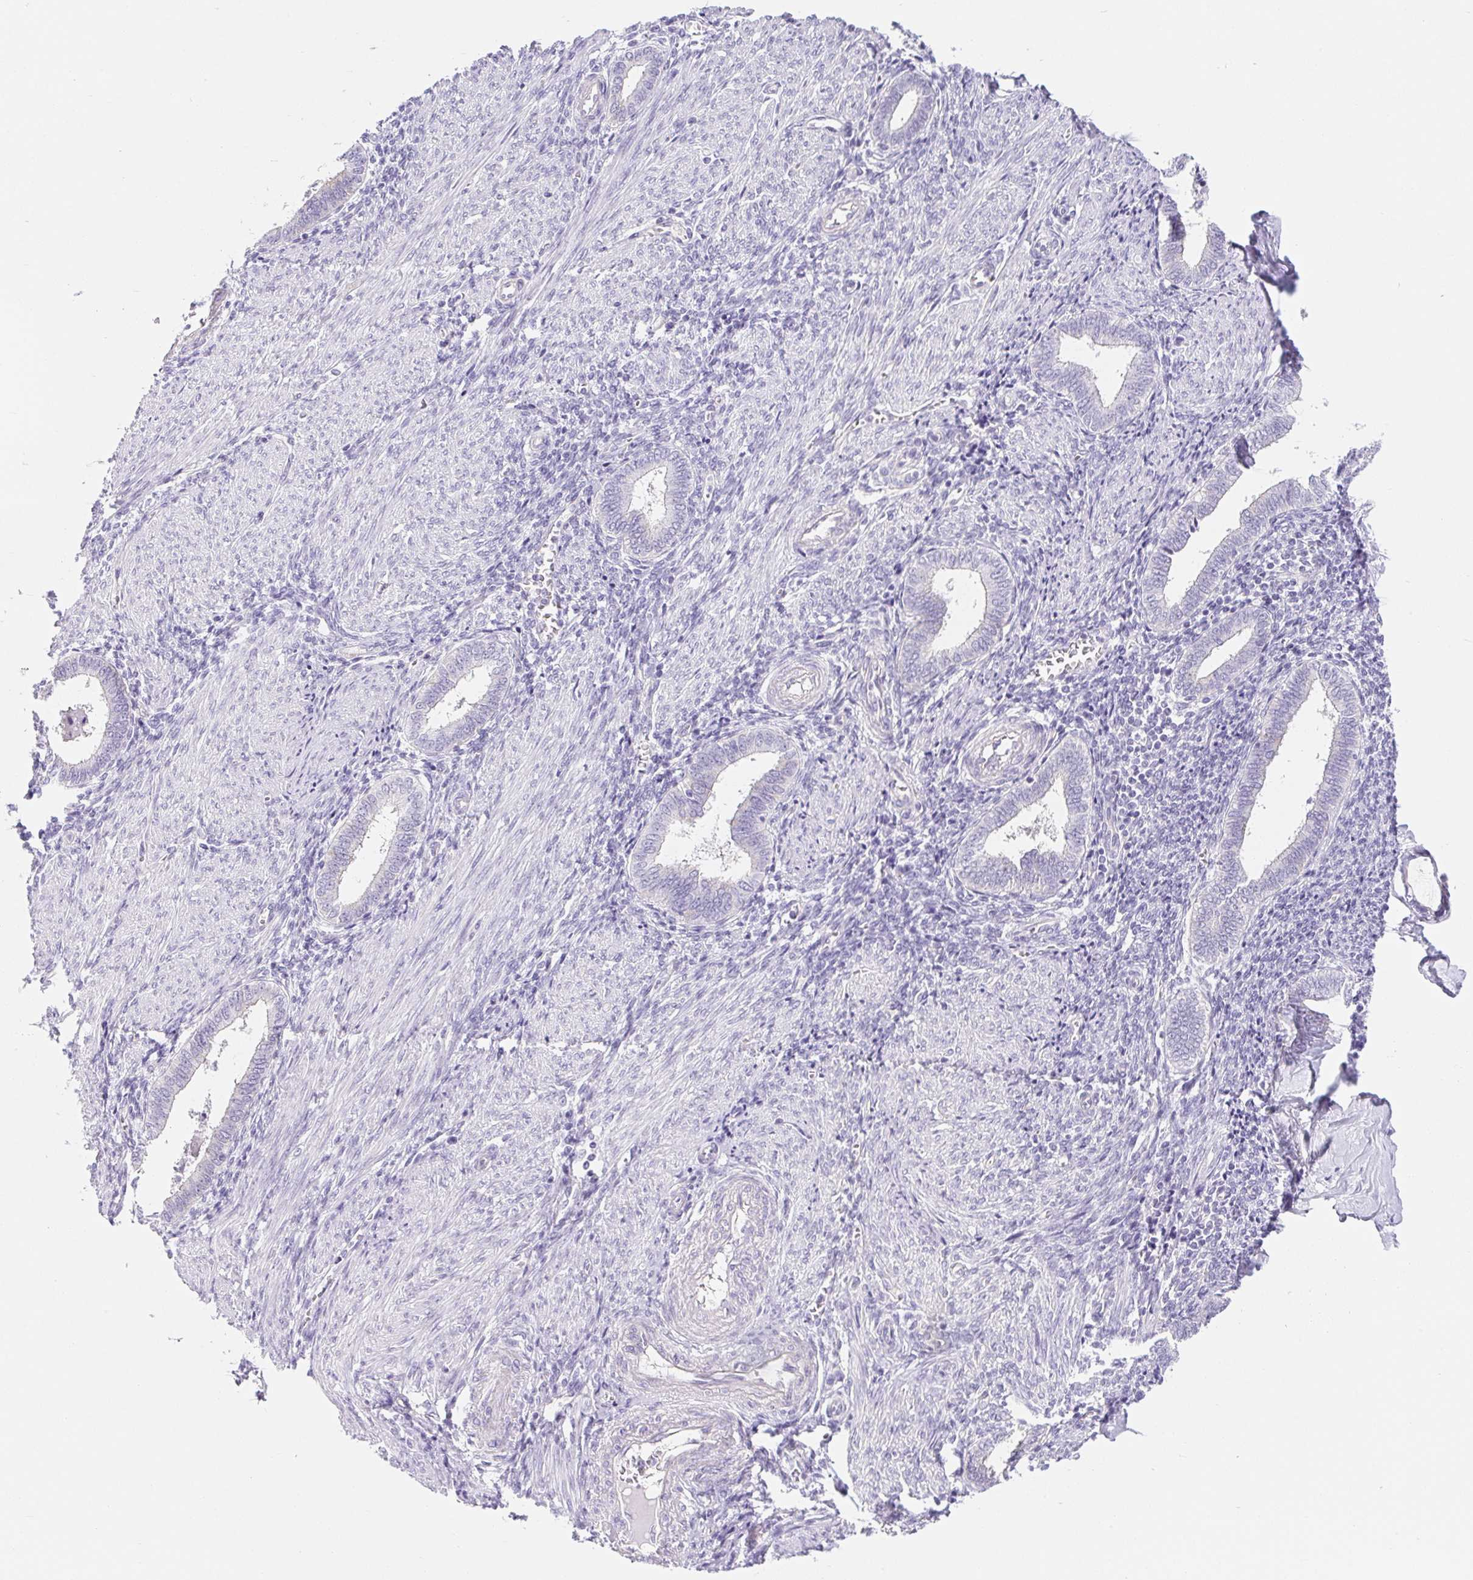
{"staining": {"intensity": "negative", "quantity": "none", "location": "none"}, "tissue": "endometrium", "cell_type": "Cells in endometrial stroma", "image_type": "normal", "snomed": [{"axis": "morphology", "description": "Normal tissue, NOS"}, {"axis": "topography", "description": "Endometrium"}], "caption": "A micrograph of endometrium stained for a protein shows no brown staining in cells in endometrial stroma. (DAB (3,3'-diaminobenzidine) immunohistochemistry (IHC) with hematoxylin counter stain).", "gene": "BCAS1", "patient": {"sex": "female", "age": 42}}